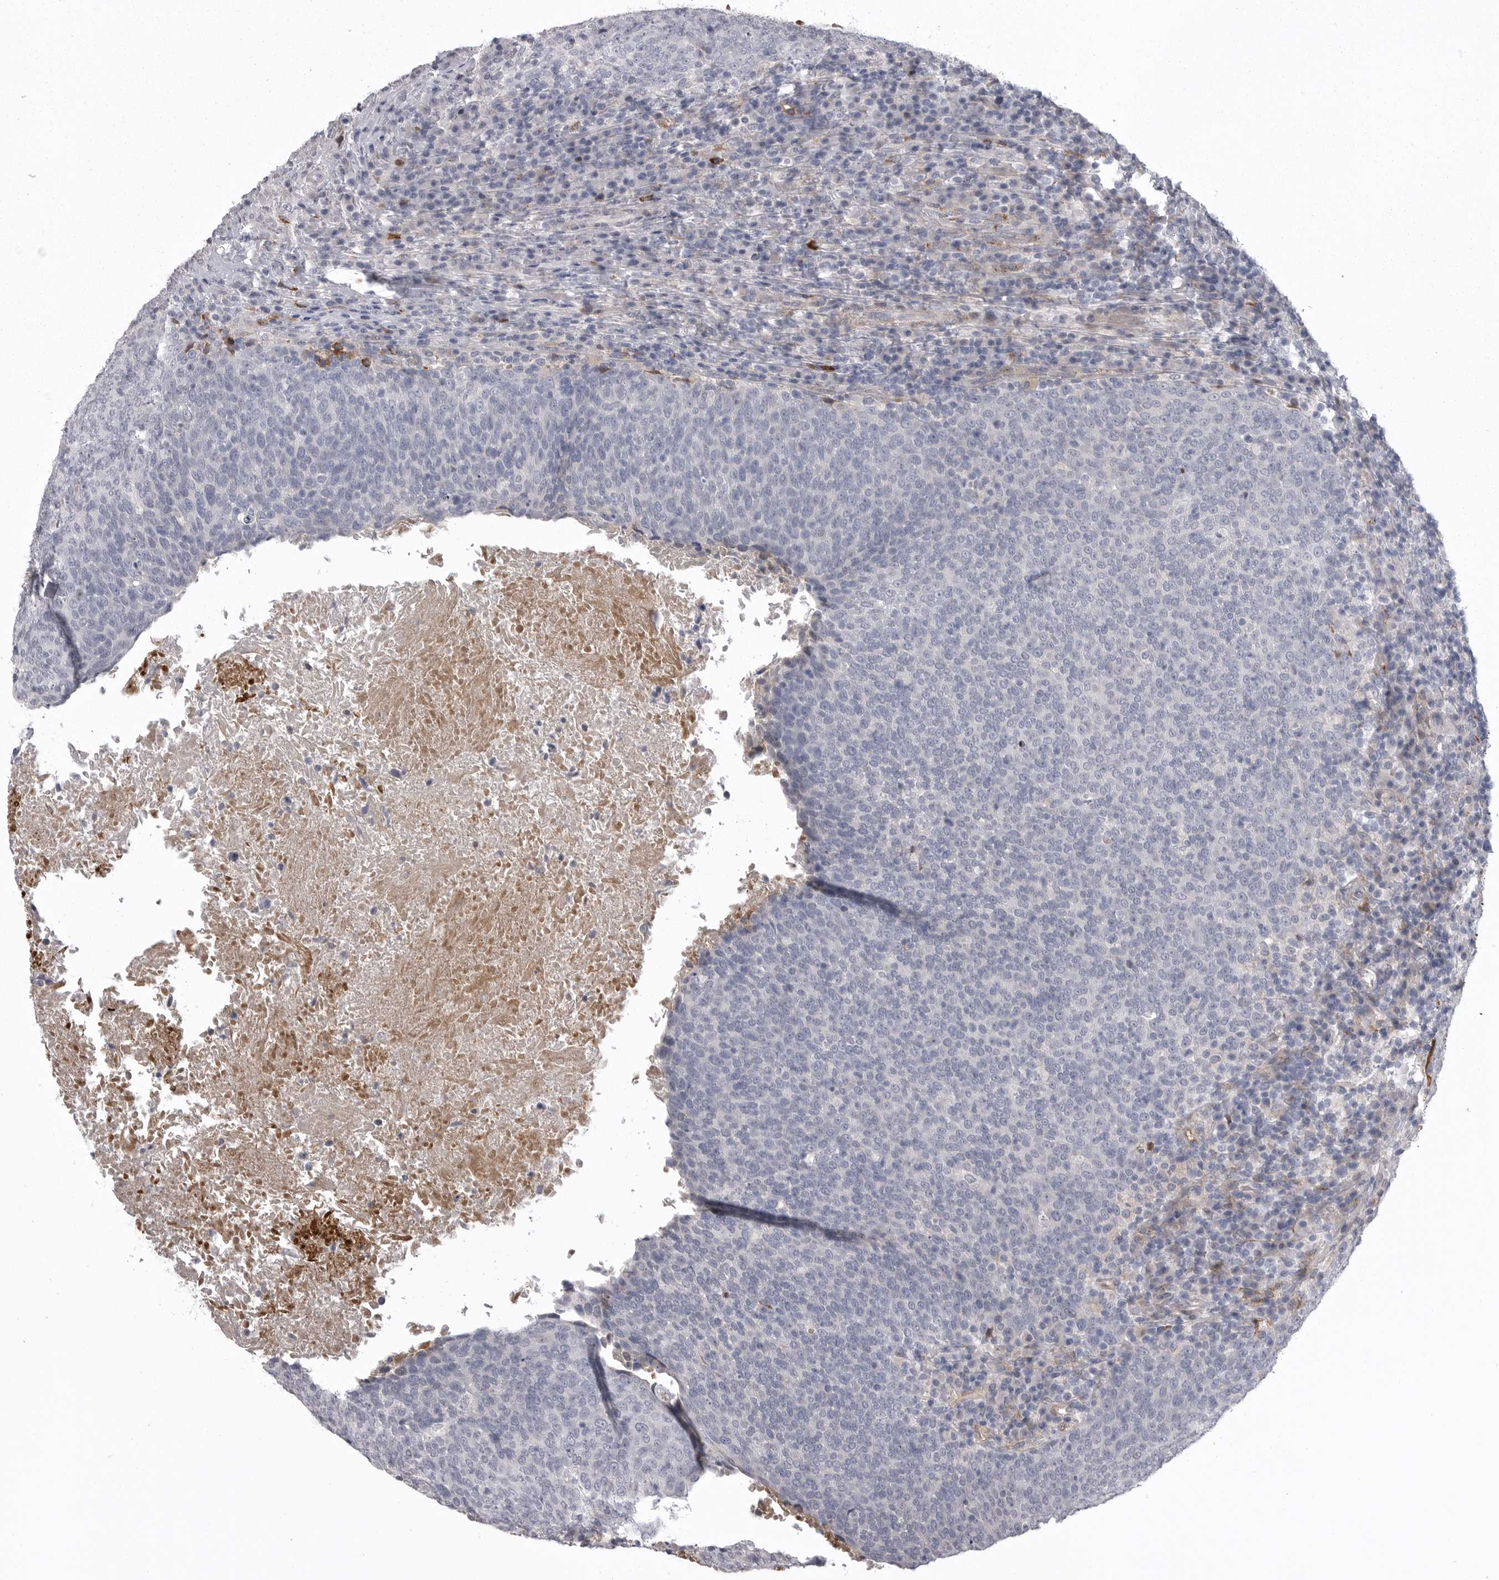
{"staining": {"intensity": "negative", "quantity": "none", "location": "none"}, "tissue": "head and neck cancer", "cell_type": "Tumor cells", "image_type": "cancer", "snomed": [{"axis": "morphology", "description": "Squamous cell carcinoma, NOS"}, {"axis": "morphology", "description": "Squamous cell carcinoma, metastatic, NOS"}, {"axis": "topography", "description": "Lymph node"}, {"axis": "topography", "description": "Head-Neck"}], "caption": "DAB (3,3'-diaminobenzidine) immunohistochemical staining of metastatic squamous cell carcinoma (head and neck) exhibits no significant positivity in tumor cells.", "gene": "SERPING1", "patient": {"sex": "male", "age": 62}}